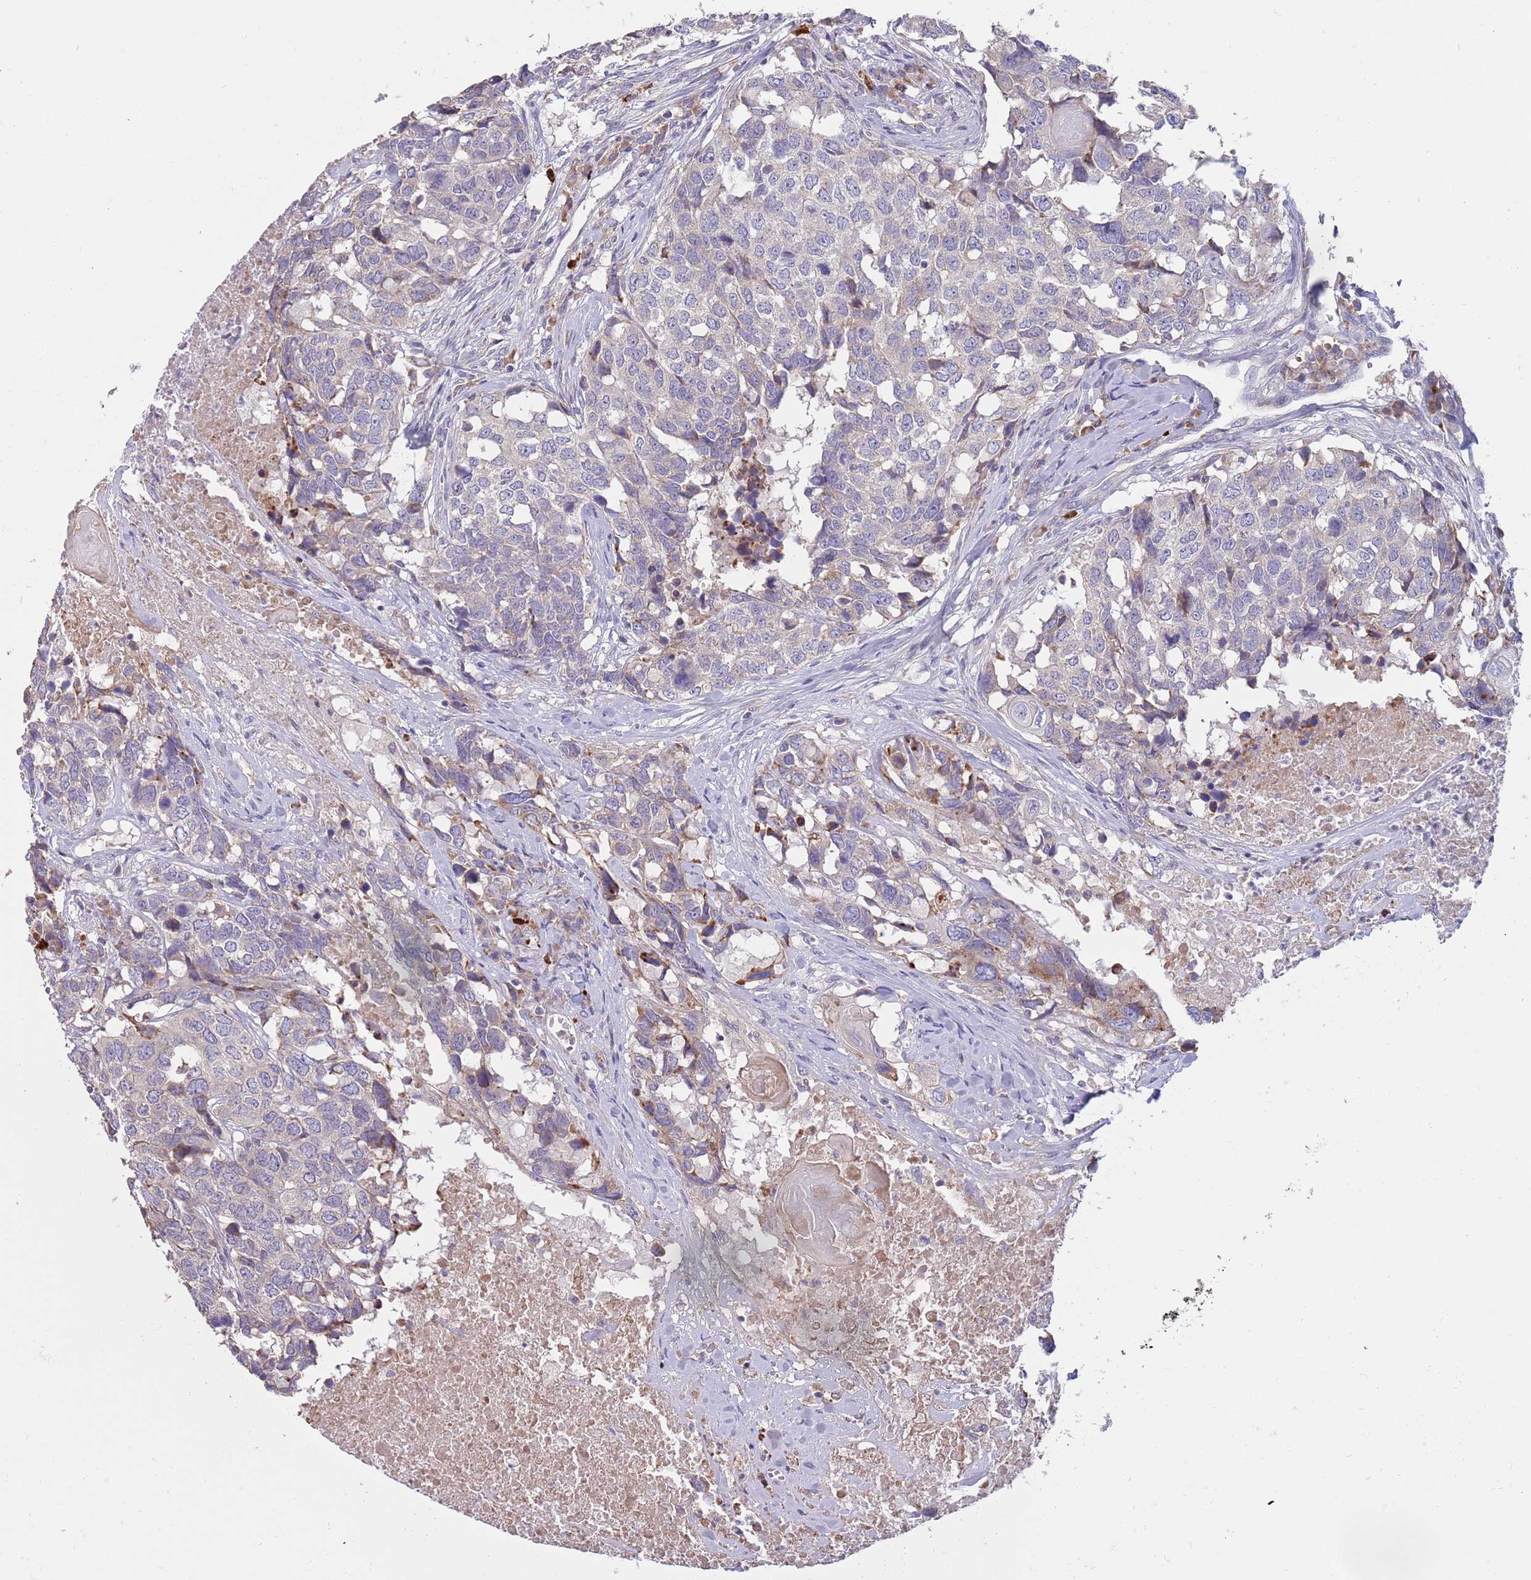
{"staining": {"intensity": "negative", "quantity": "none", "location": "none"}, "tissue": "head and neck cancer", "cell_type": "Tumor cells", "image_type": "cancer", "snomed": [{"axis": "morphology", "description": "Squamous cell carcinoma, NOS"}, {"axis": "topography", "description": "Head-Neck"}], "caption": "Squamous cell carcinoma (head and neck) stained for a protein using IHC demonstrates no staining tumor cells.", "gene": "SUSD1", "patient": {"sex": "male", "age": 66}}